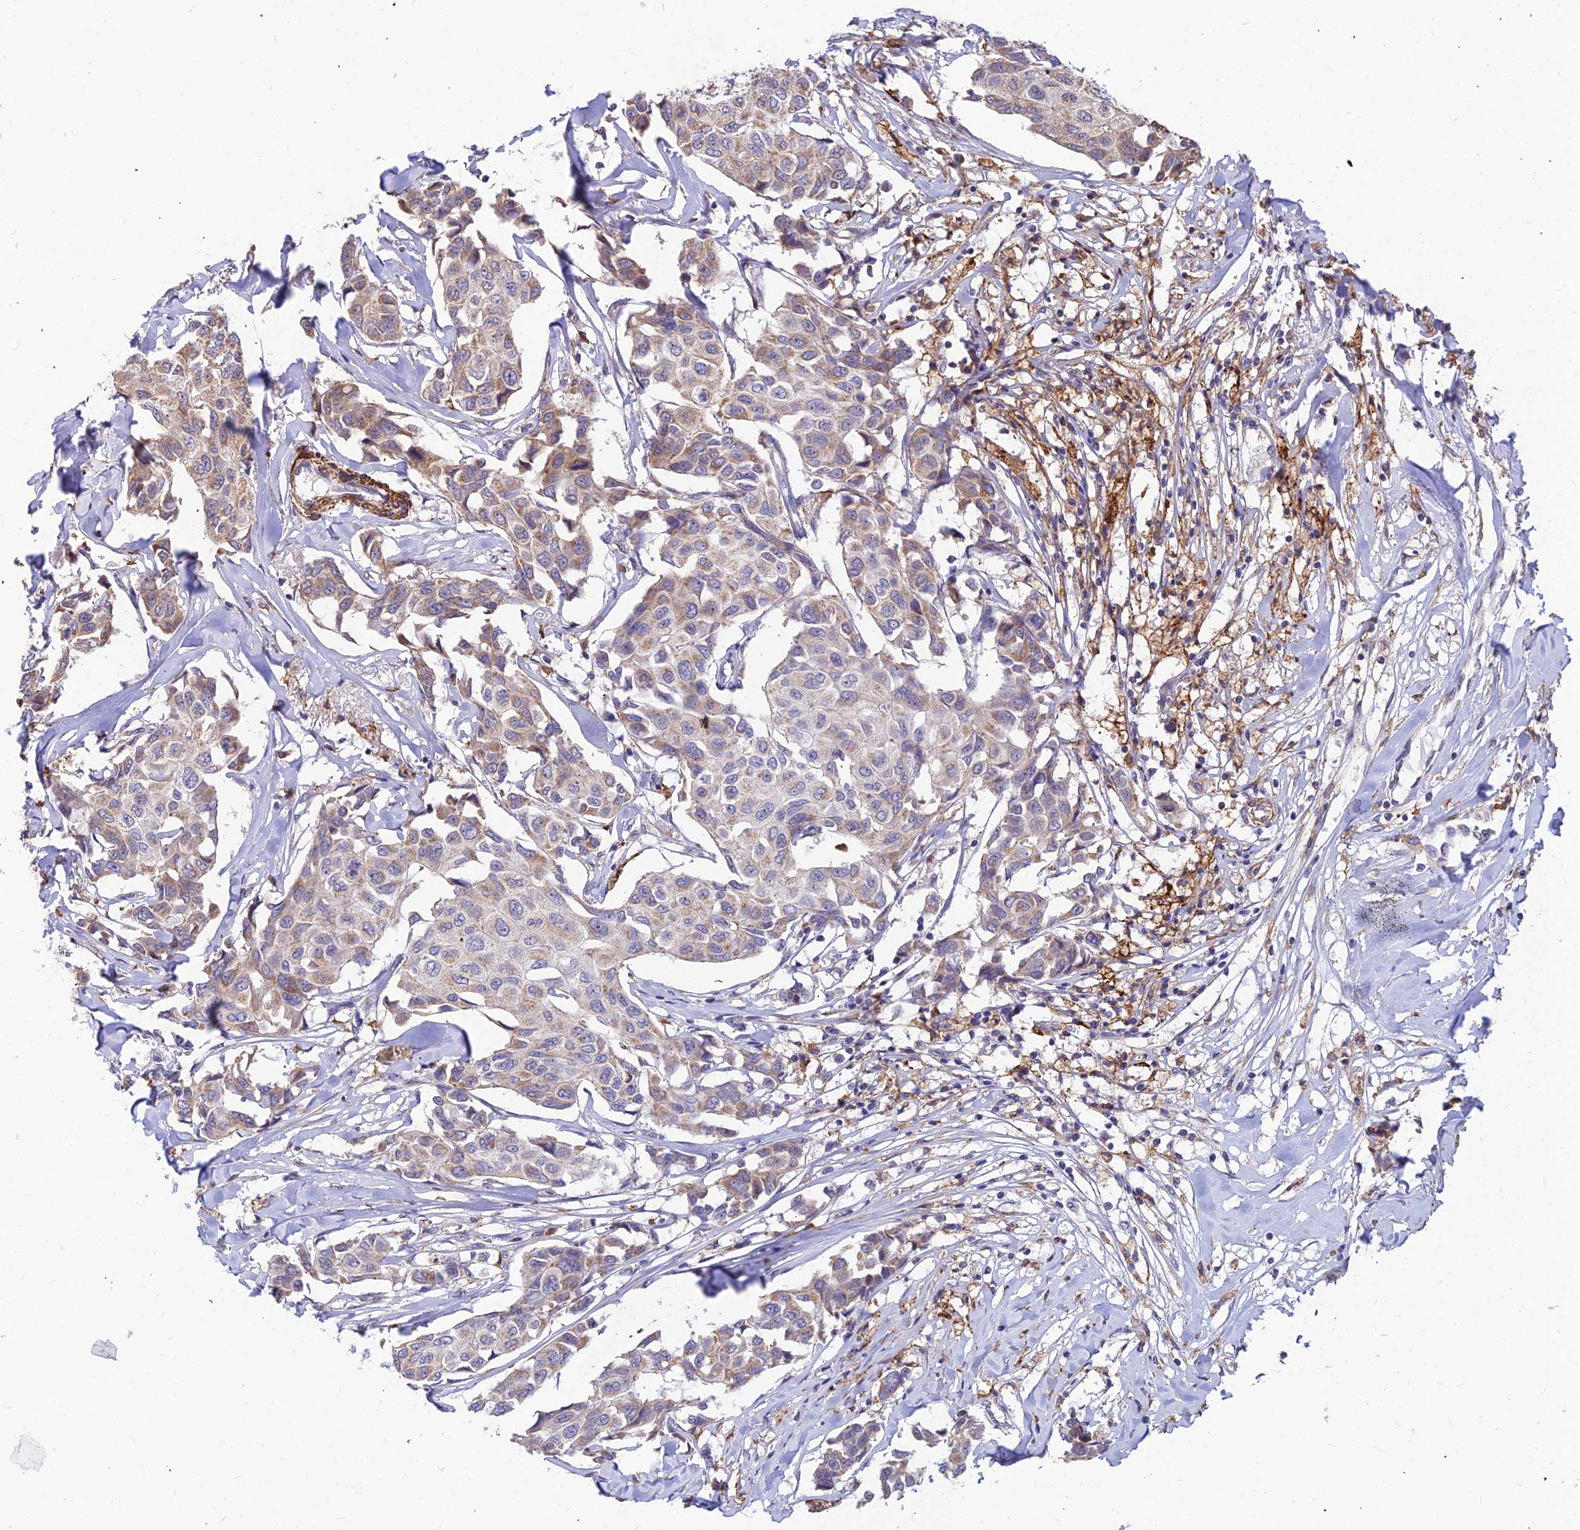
{"staining": {"intensity": "weak", "quantity": "<25%", "location": "cytoplasmic/membranous"}, "tissue": "breast cancer", "cell_type": "Tumor cells", "image_type": "cancer", "snomed": [{"axis": "morphology", "description": "Duct carcinoma"}, {"axis": "topography", "description": "Breast"}], "caption": "A high-resolution micrograph shows IHC staining of breast invasive ductal carcinoma, which reveals no significant positivity in tumor cells.", "gene": "LEKR1", "patient": {"sex": "female", "age": 80}}